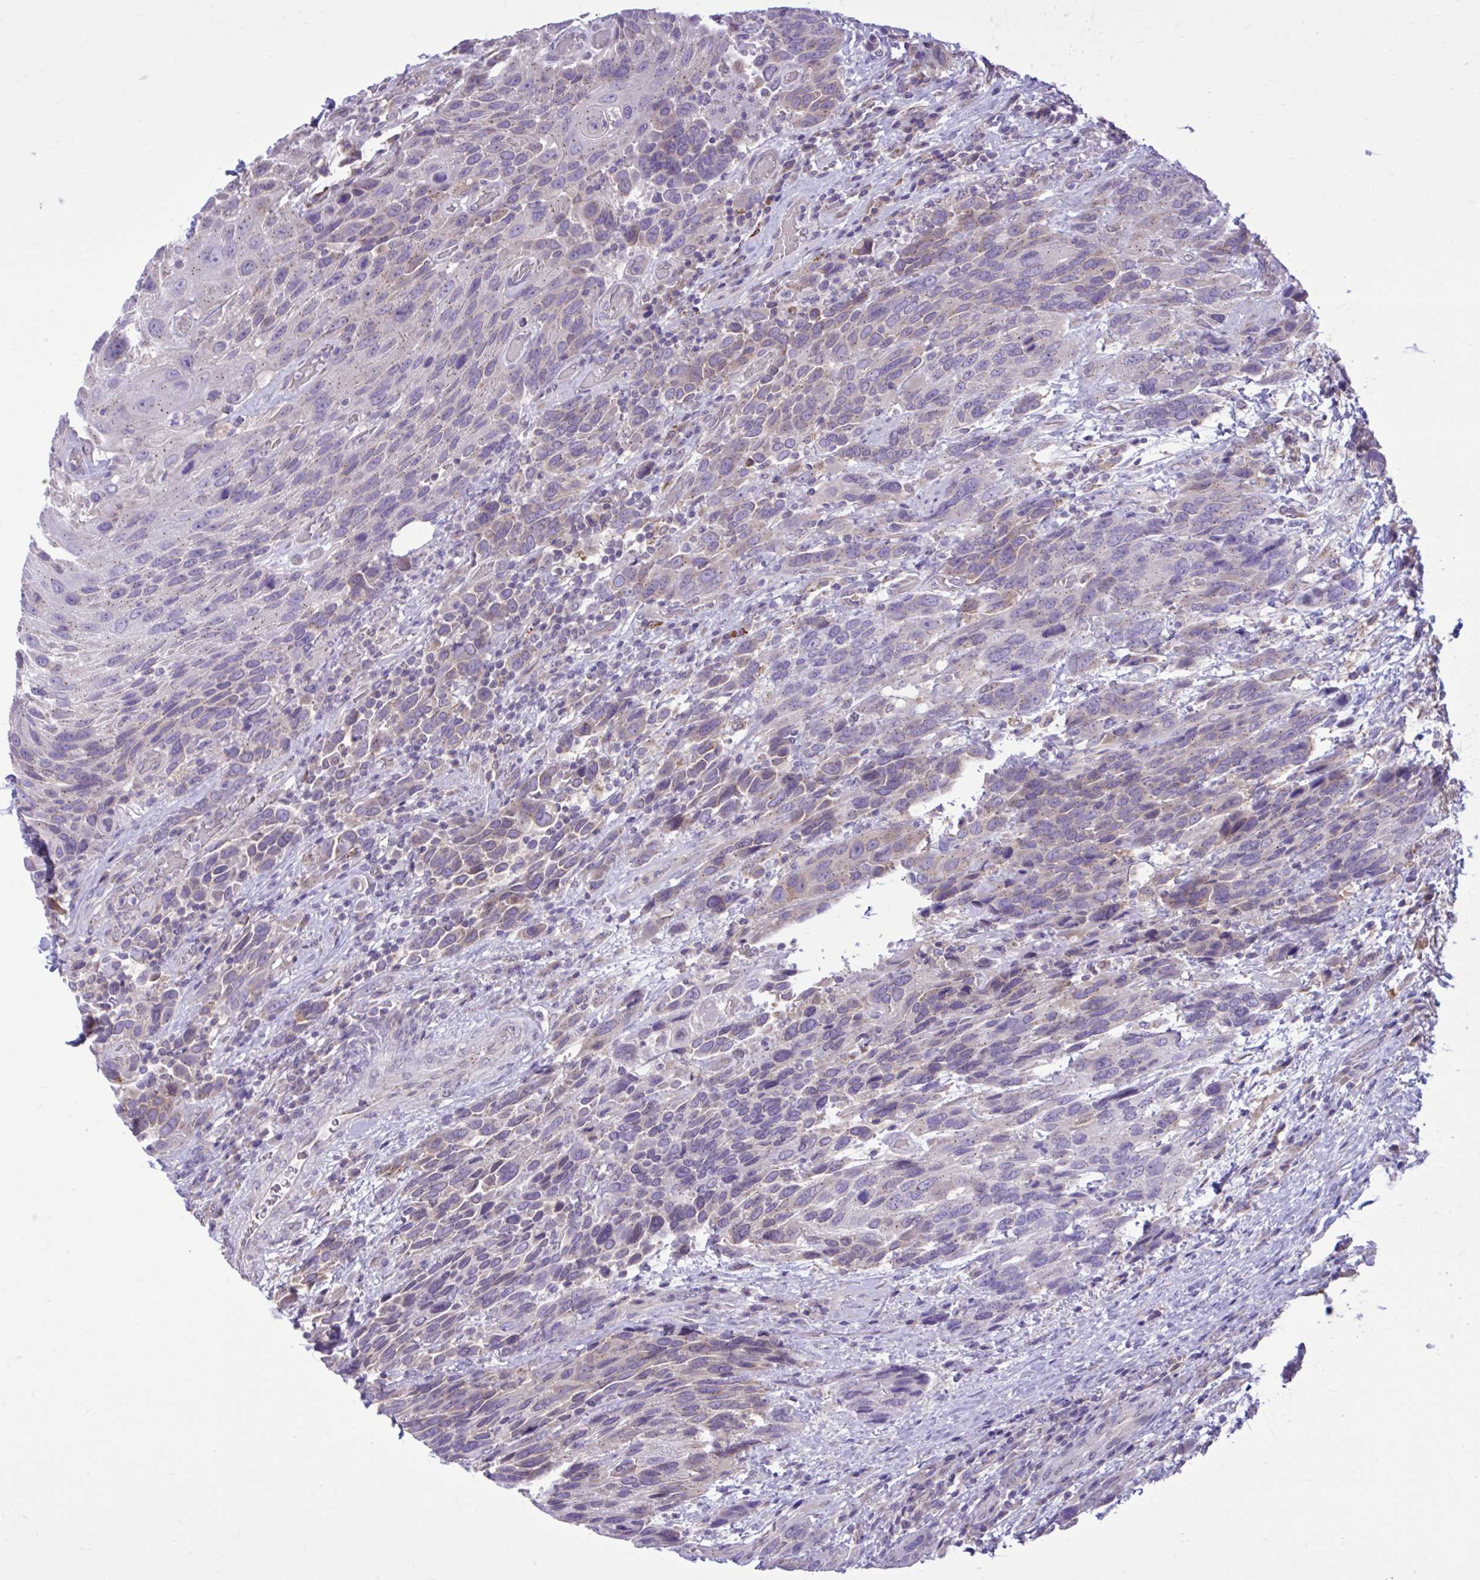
{"staining": {"intensity": "weak", "quantity": "25%-75%", "location": "cytoplasmic/membranous"}, "tissue": "urothelial cancer", "cell_type": "Tumor cells", "image_type": "cancer", "snomed": [{"axis": "morphology", "description": "Urothelial carcinoma, High grade"}, {"axis": "topography", "description": "Urinary bladder"}], "caption": "Urothelial cancer stained with immunohistochemistry demonstrates weak cytoplasmic/membranous staining in about 25%-75% of tumor cells. The staining is performed using DAB brown chromogen to label protein expression. The nuclei are counter-stained blue using hematoxylin.", "gene": "CEACAM18", "patient": {"sex": "female", "age": 70}}